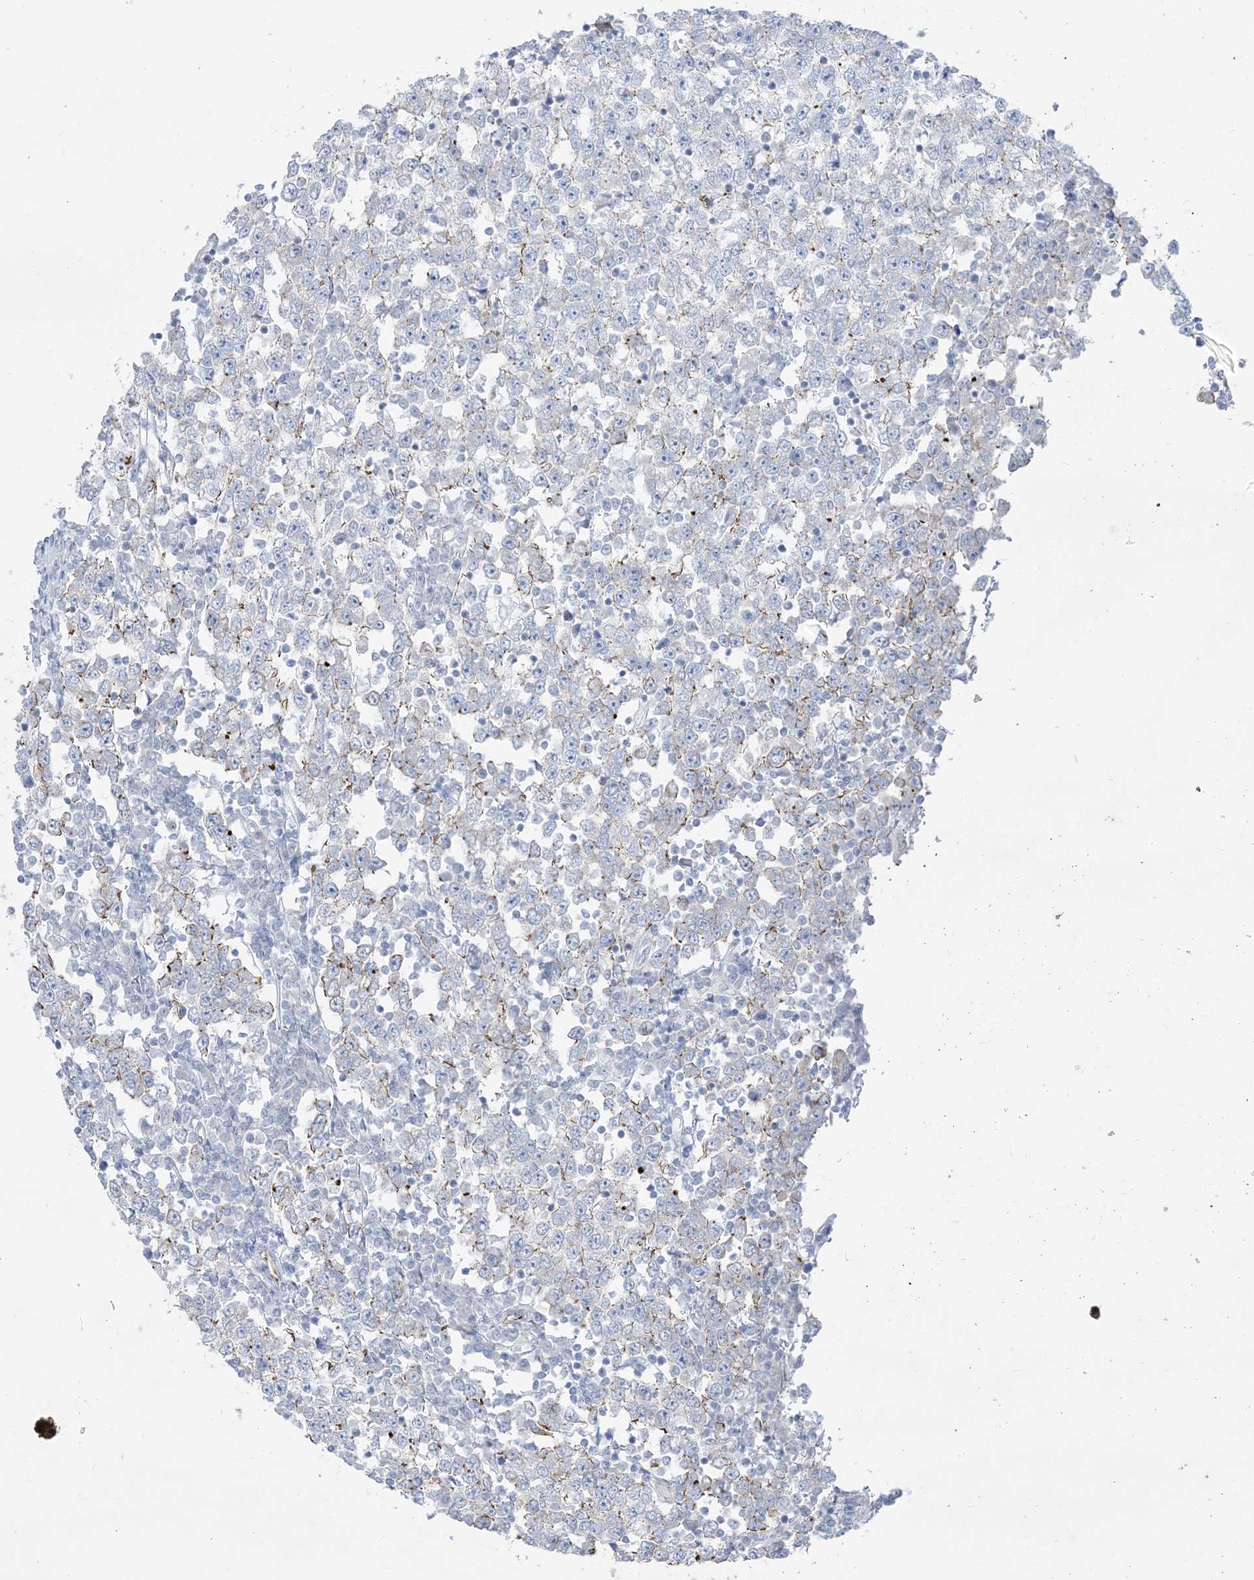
{"staining": {"intensity": "negative", "quantity": "none", "location": "none"}, "tissue": "testis cancer", "cell_type": "Tumor cells", "image_type": "cancer", "snomed": [{"axis": "morphology", "description": "Seminoma, NOS"}, {"axis": "topography", "description": "Testis"}], "caption": "Immunohistochemistry micrograph of neoplastic tissue: testis cancer stained with DAB reveals no significant protein staining in tumor cells.", "gene": "B3GNT7", "patient": {"sex": "male", "age": 65}}